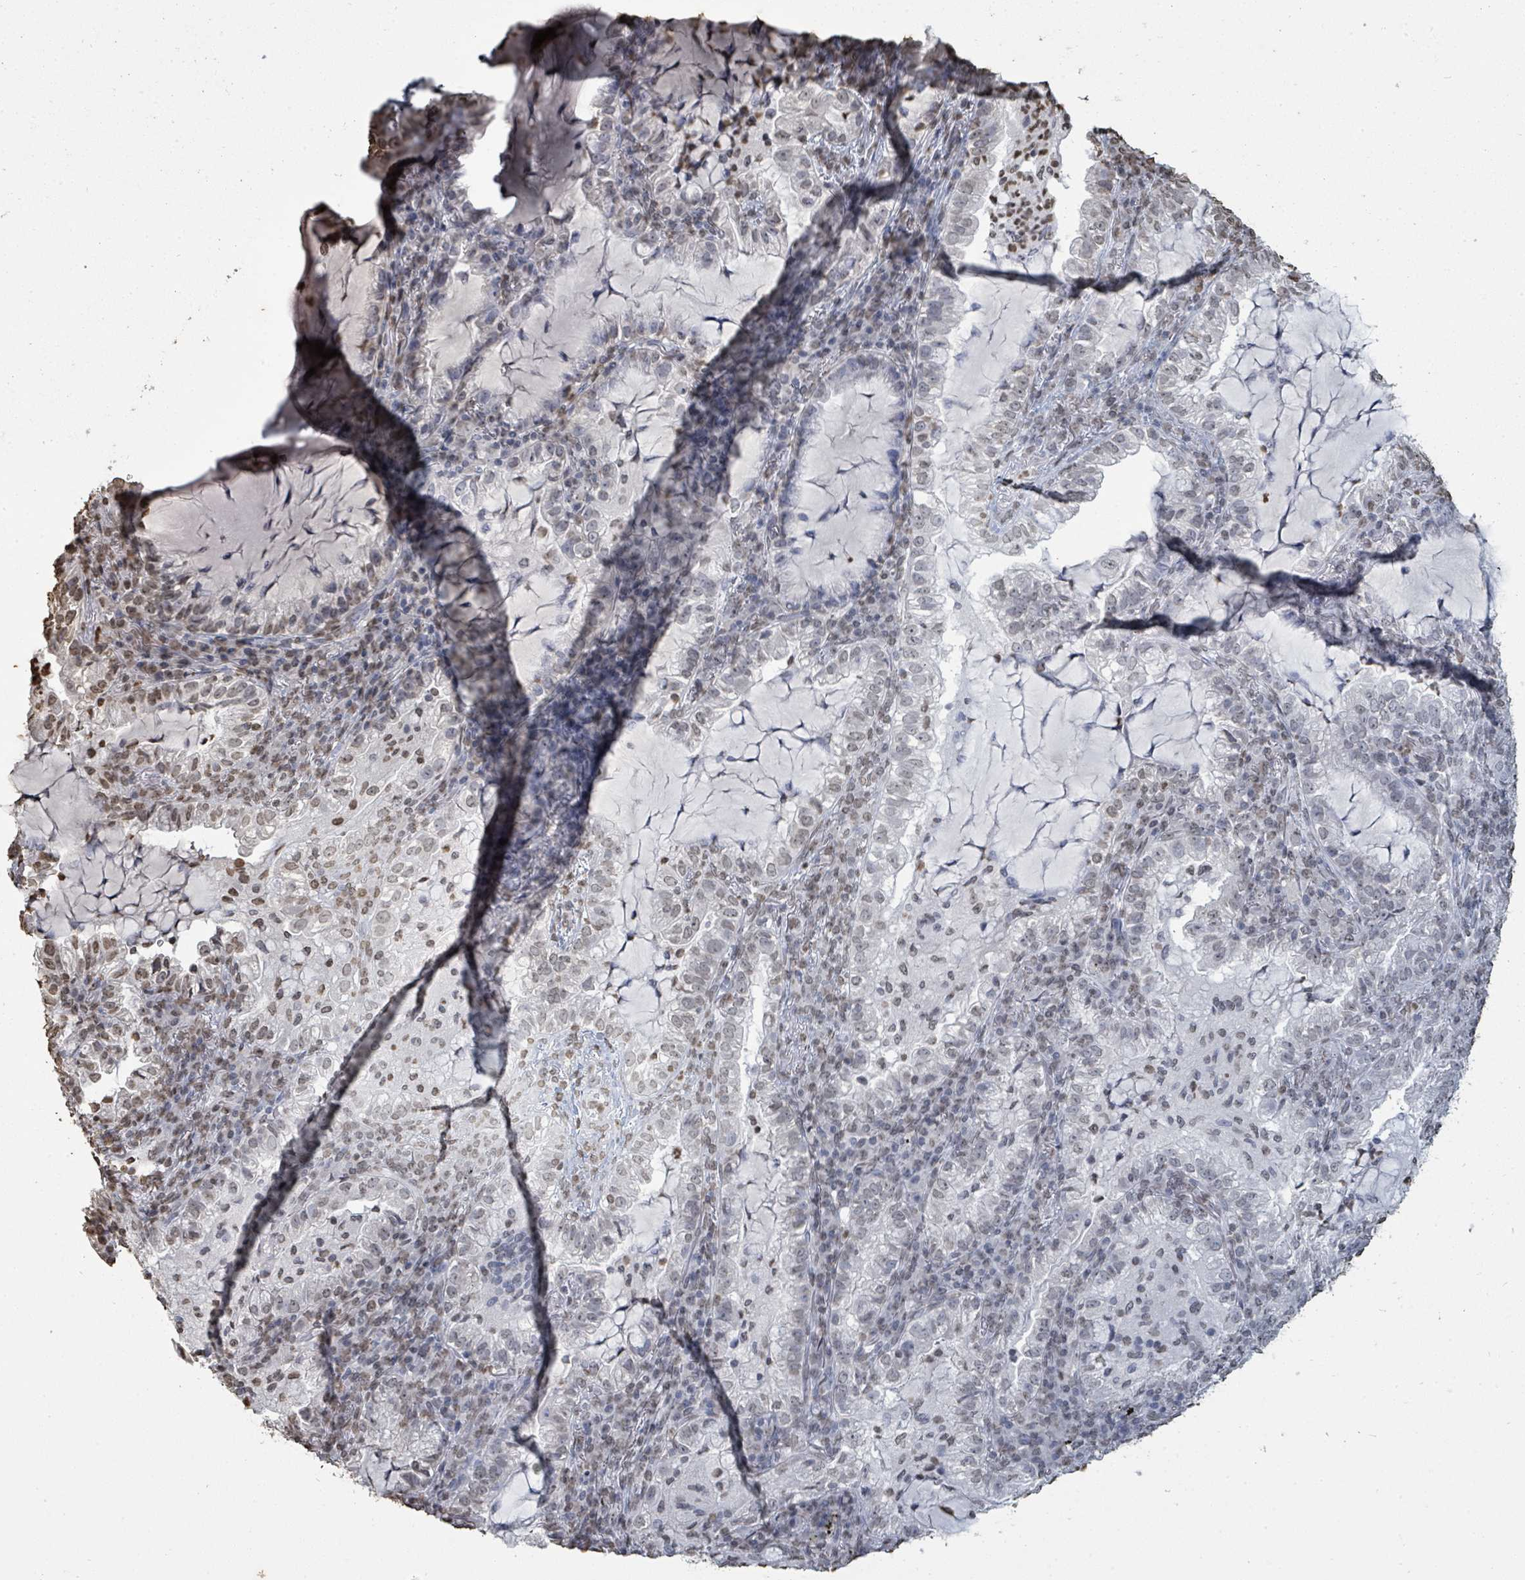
{"staining": {"intensity": "weak", "quantity": "25%-75%", "location": "nuclear"}, "tissue": "lung cancer", "cell_type": "Tumor cells", "image_type": "cancer", "snomed": [{"axis": "morphology", "description": "Adenocarcinoma, NOS"}, {"axis": "topography", "description": "Lung"}], "caption": "A micrograph of human lung adenocarcinoma stained for a protein shows weak nuclear brown staining in tumor cells.", "gene": "MRPS12", "patient": {"sex": "female", "age": 73}}